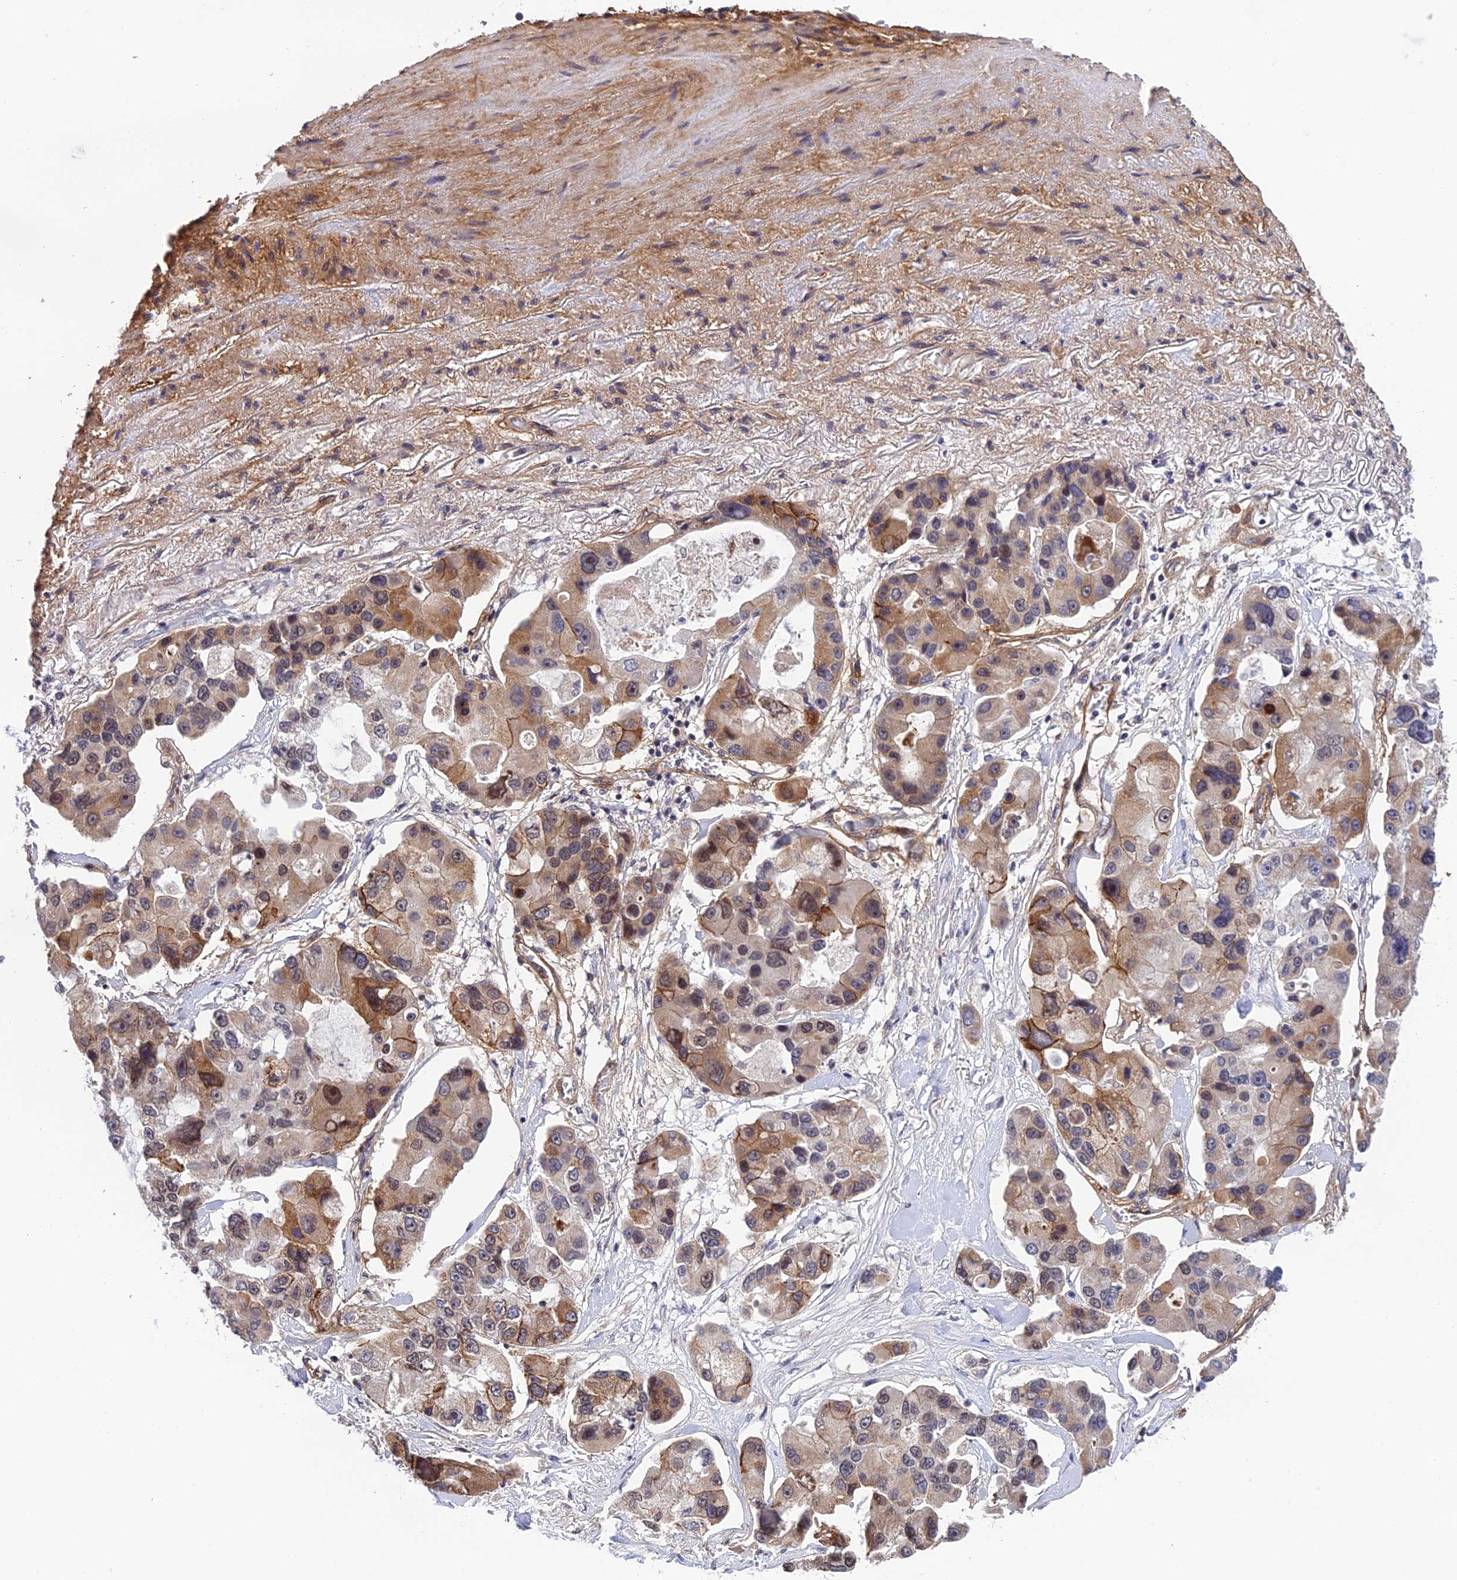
{"staining": {"intensity": "moderate", "quantity": "25%-75%", "location": "cytoplasmic/membranous,nuclear"}, "tissue": "lung cancer", "cell_type": "Tumor cells", "image_type": "cancer", "snomed": [{"axis": "morphology", "description": "Adenocarcinoma, NOS"}, {"axis": "topography", "description": "Lung"}], "caption": "Immunohistochemistry (IHC) histopathology image of neoplastic tissue: human lung adenocarcinoma stained using IHC displays medium levels of moderate protein expression localized specifically in the cytoplasmic/membranous and nuclear of tumor cells, appearing as a cytoplasmic/membranous and nuclear brown color.", "gene": "REXO1", "patient": {"sex": "female", "age": 54}}